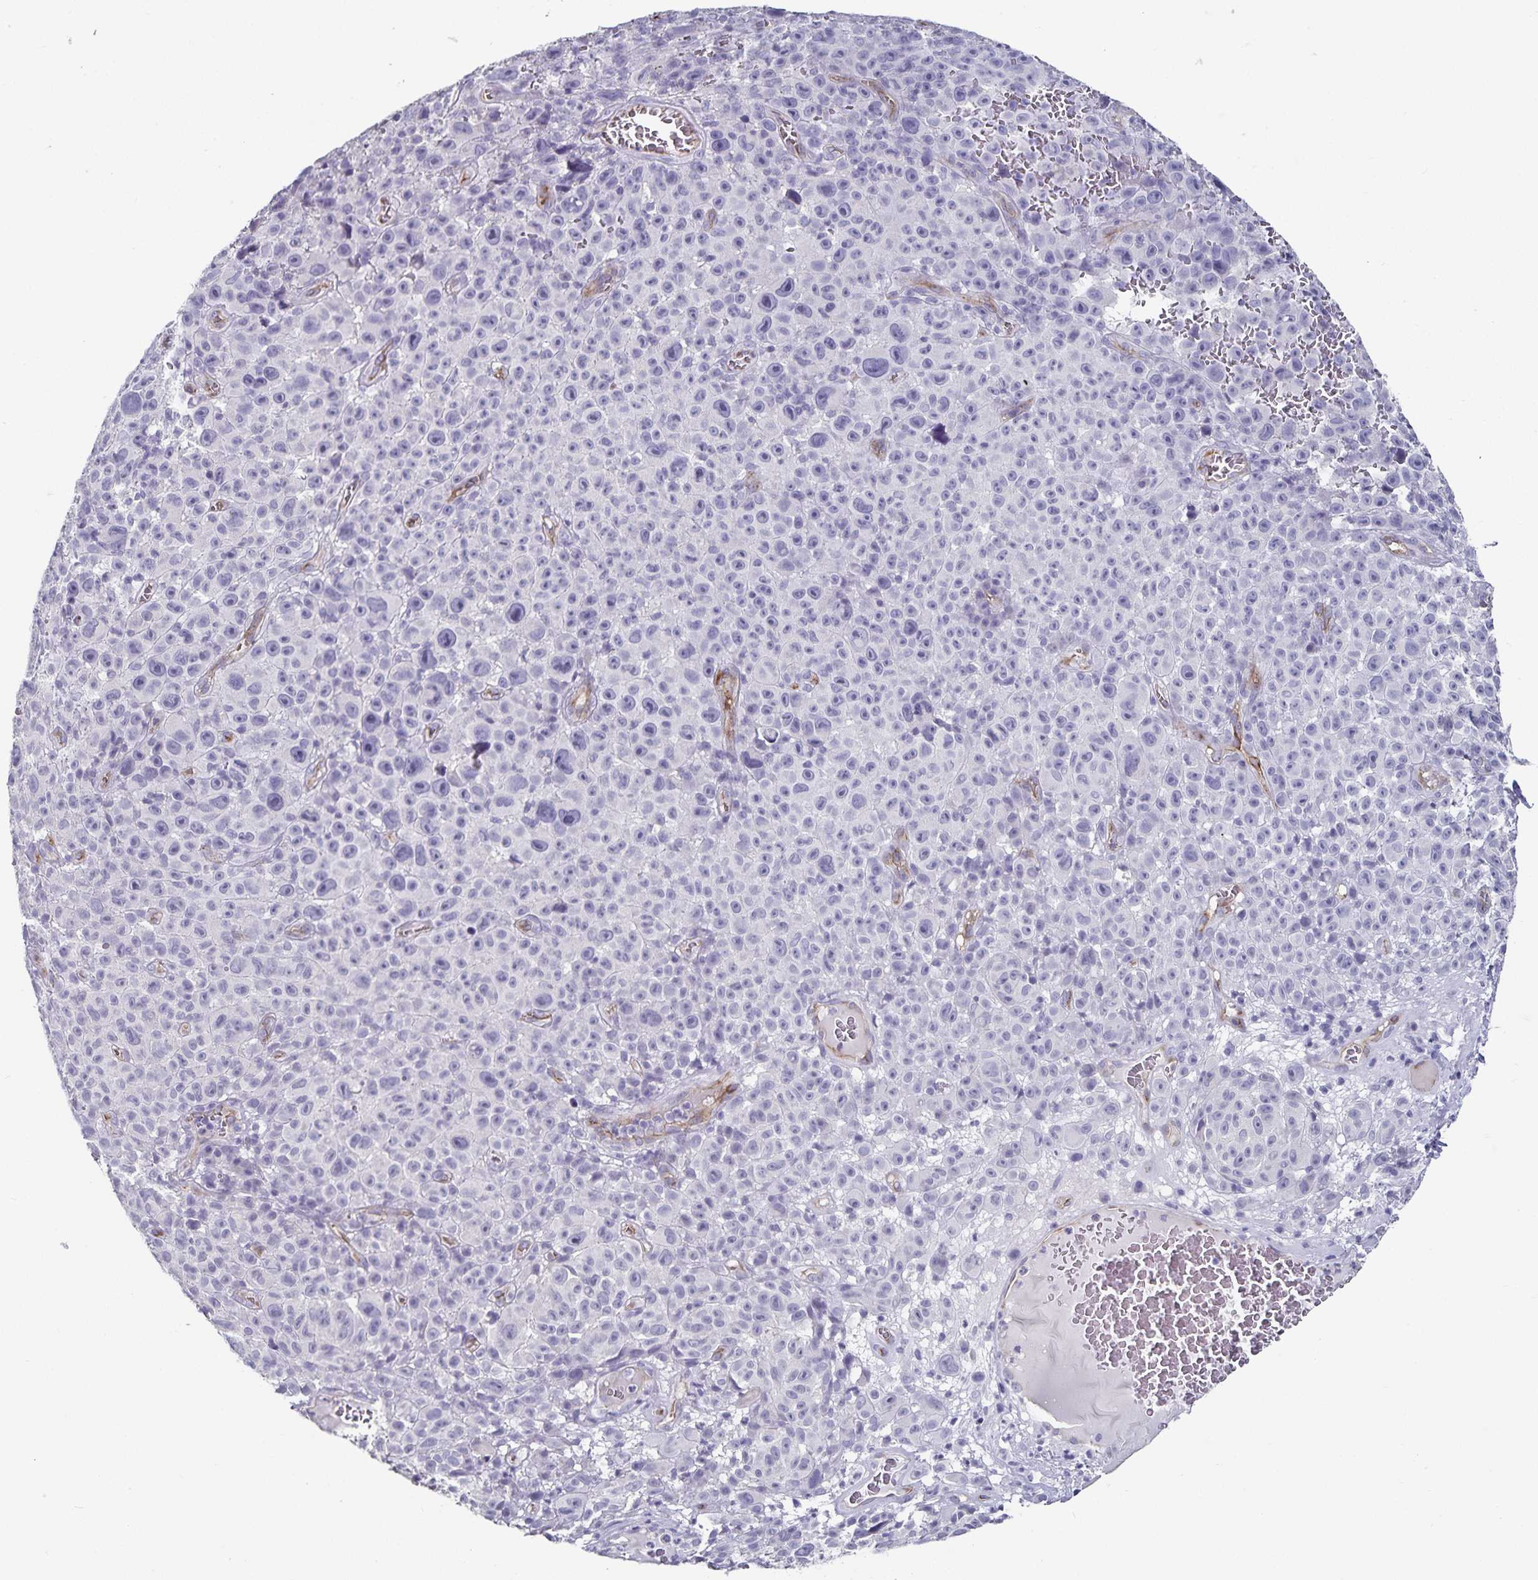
{"staining": {"intensity": "negative", "quantity": "none", "location": "none"}, "tissue": "melanoma", "cell_type": "Tumor cells", "image_type": "cancer", "snomed": [{"axis": "morphology", "description": "Malignant melanoma, NOS"}, {"axis": "topography", "description": "Skin"}], "caption": "The IHC photomicrograph has no significant expression in tumor cells of melanoma tissue.", "gene": "PODXL", "patient": {"sex": "female", "age": 82}}